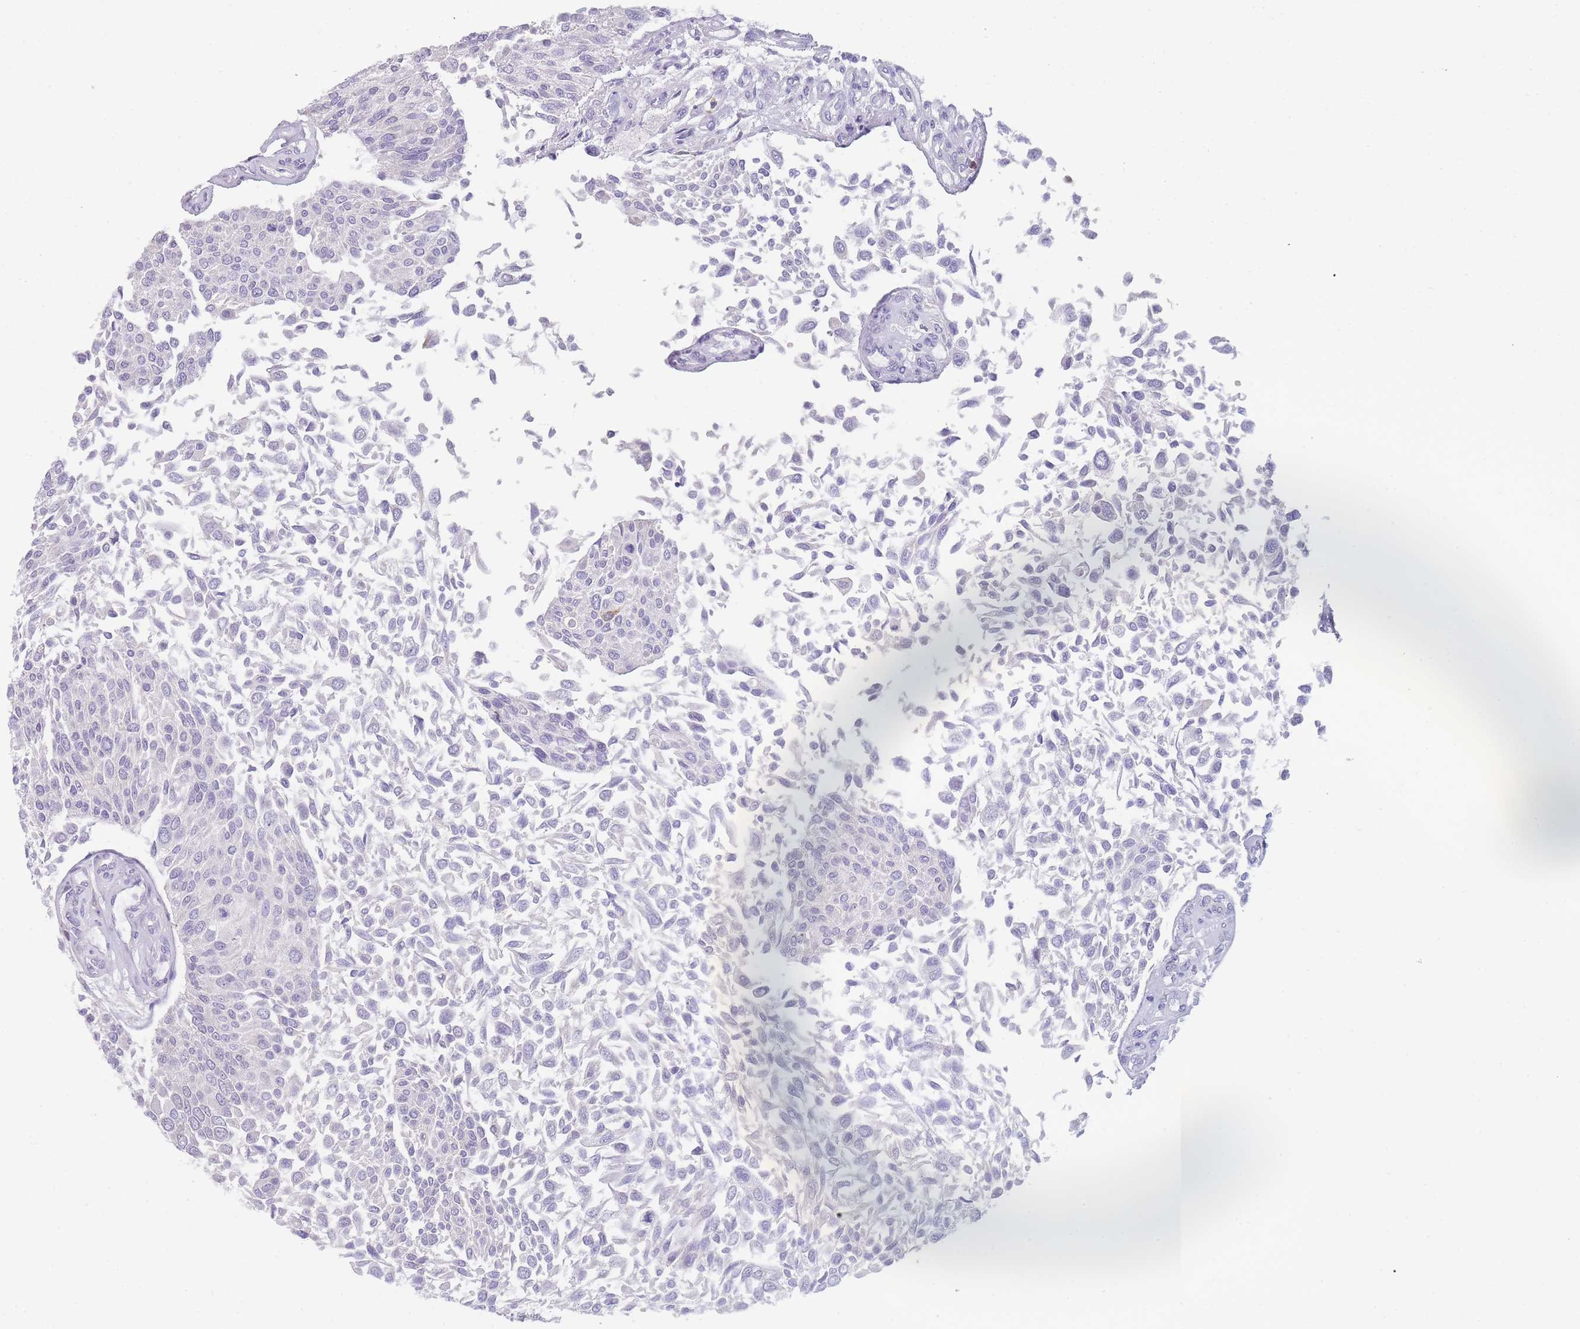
{"staining": {"intensity": "negative", "quantity": "none", "location": "none"}, "tissue": "urothelial cancer", "cell_type": "Tumor cells", "image_type": "cancer", "snomed": [{"axis": "morphology", "description": "Urothelial carcinoma, NOS"}, {"axis": "topography", "description": "Urinary bladder"}], "caption": "The photomicrograph shows no staining of tumor cells in transitional cell carcinoma.", "gene": "ZNF627", "patient": {"sex": "male", "age": 55}}